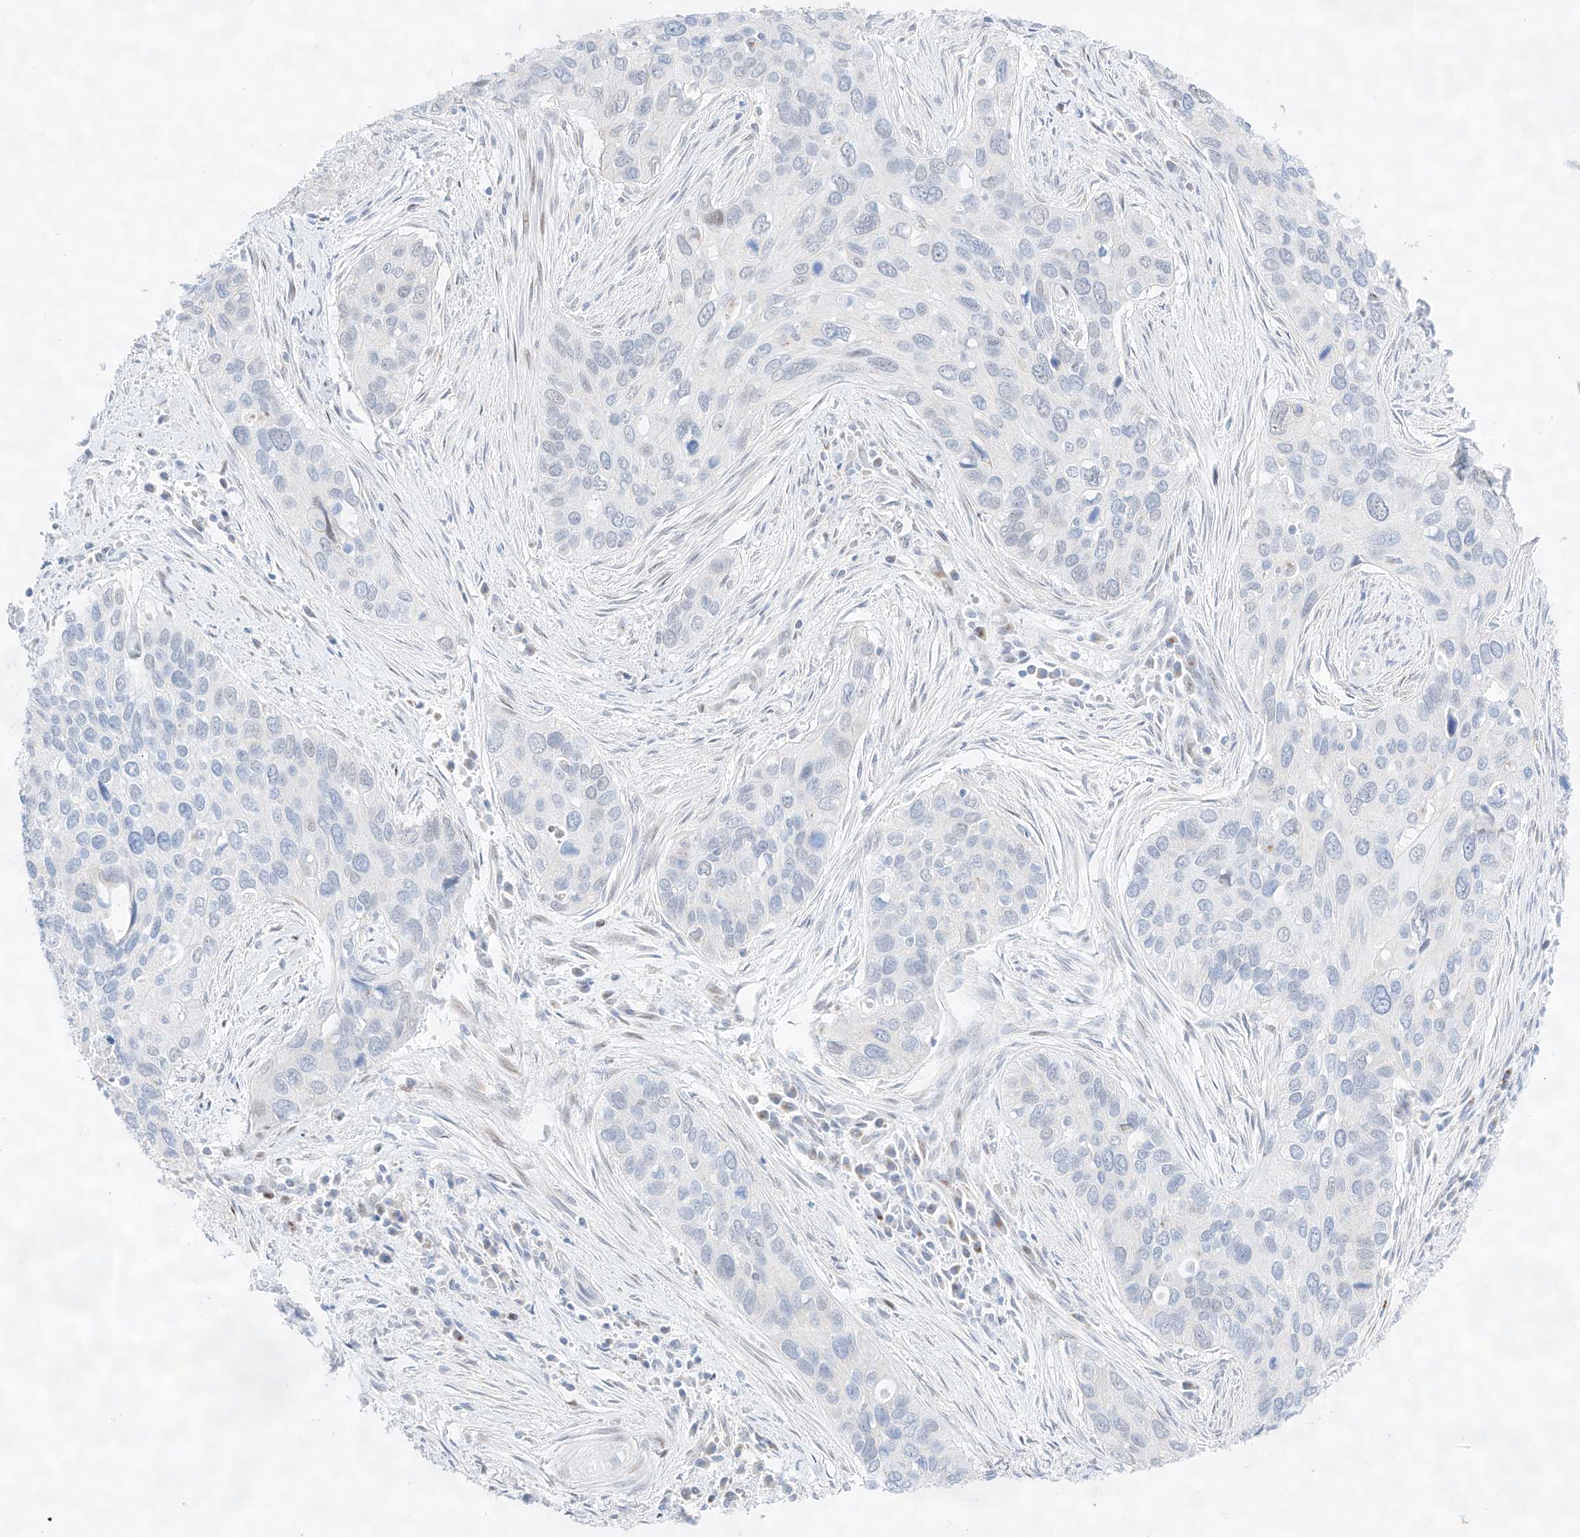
{"staining": {"intensity": "negative", "quantity": "none", "location": "none"}, "tissue": "cervical cancer", "cell_type": "Tumor cells", "image_type": "cancer", "snomed": [{"axis": "morphology", "description": "Squamous cell carcinoma, NOS"}, {"axis": "topography", "description": "Cervix"}], "caption": "The micrograph displays no significant expression in tumor cells of cervical cancer (squamous cell carcinoma). (Brightfield microscopy of DAB (3,3'-diaminobenzidine) immunohistochemistry (IHC) at high magnification).", "gene": "NT5C3B", "patient": {"sex": "female", "age": 55}}